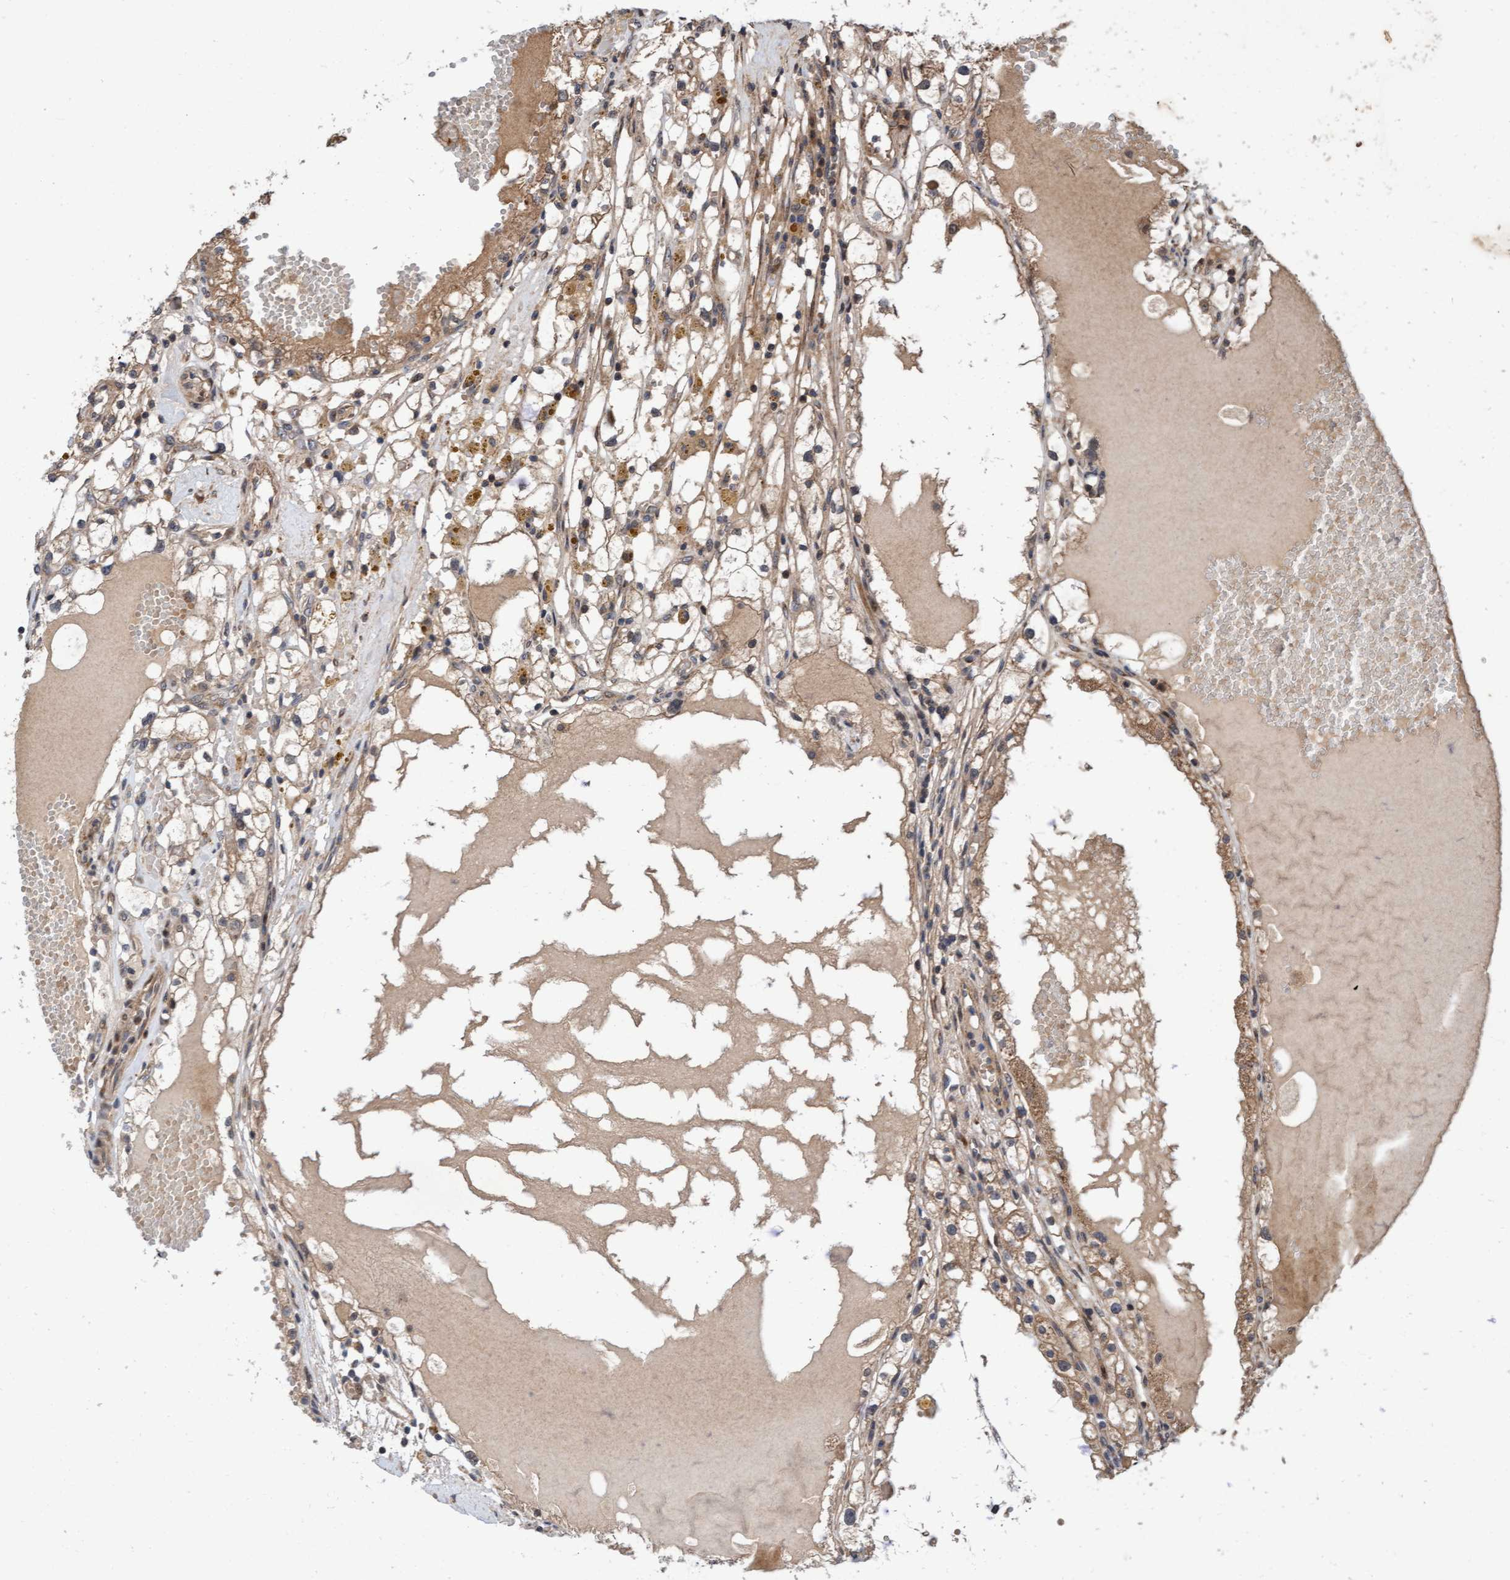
{"staining": {"intensity": "weak", "quantity": ">75%", "location": "cytoplasmic/membranous"}, "tissue": "renal cancer", "cell_type": "Tumor cells", "image_type": "cancer", "snomed": [{"axis": "morphology", "description": "Adenocarcinoma, NOS"}, {"axis": "topography", "description": "Kidney"}], "caption": "Immunohistochemical staining of human renal cancer (adenocarcinoma) shows low levels of weak cytoplasmic/membranous protein staining in approximately >75% of tumor cells.", "gene": "MLXIP", "patient": {"sex": "male", "age": 56}}